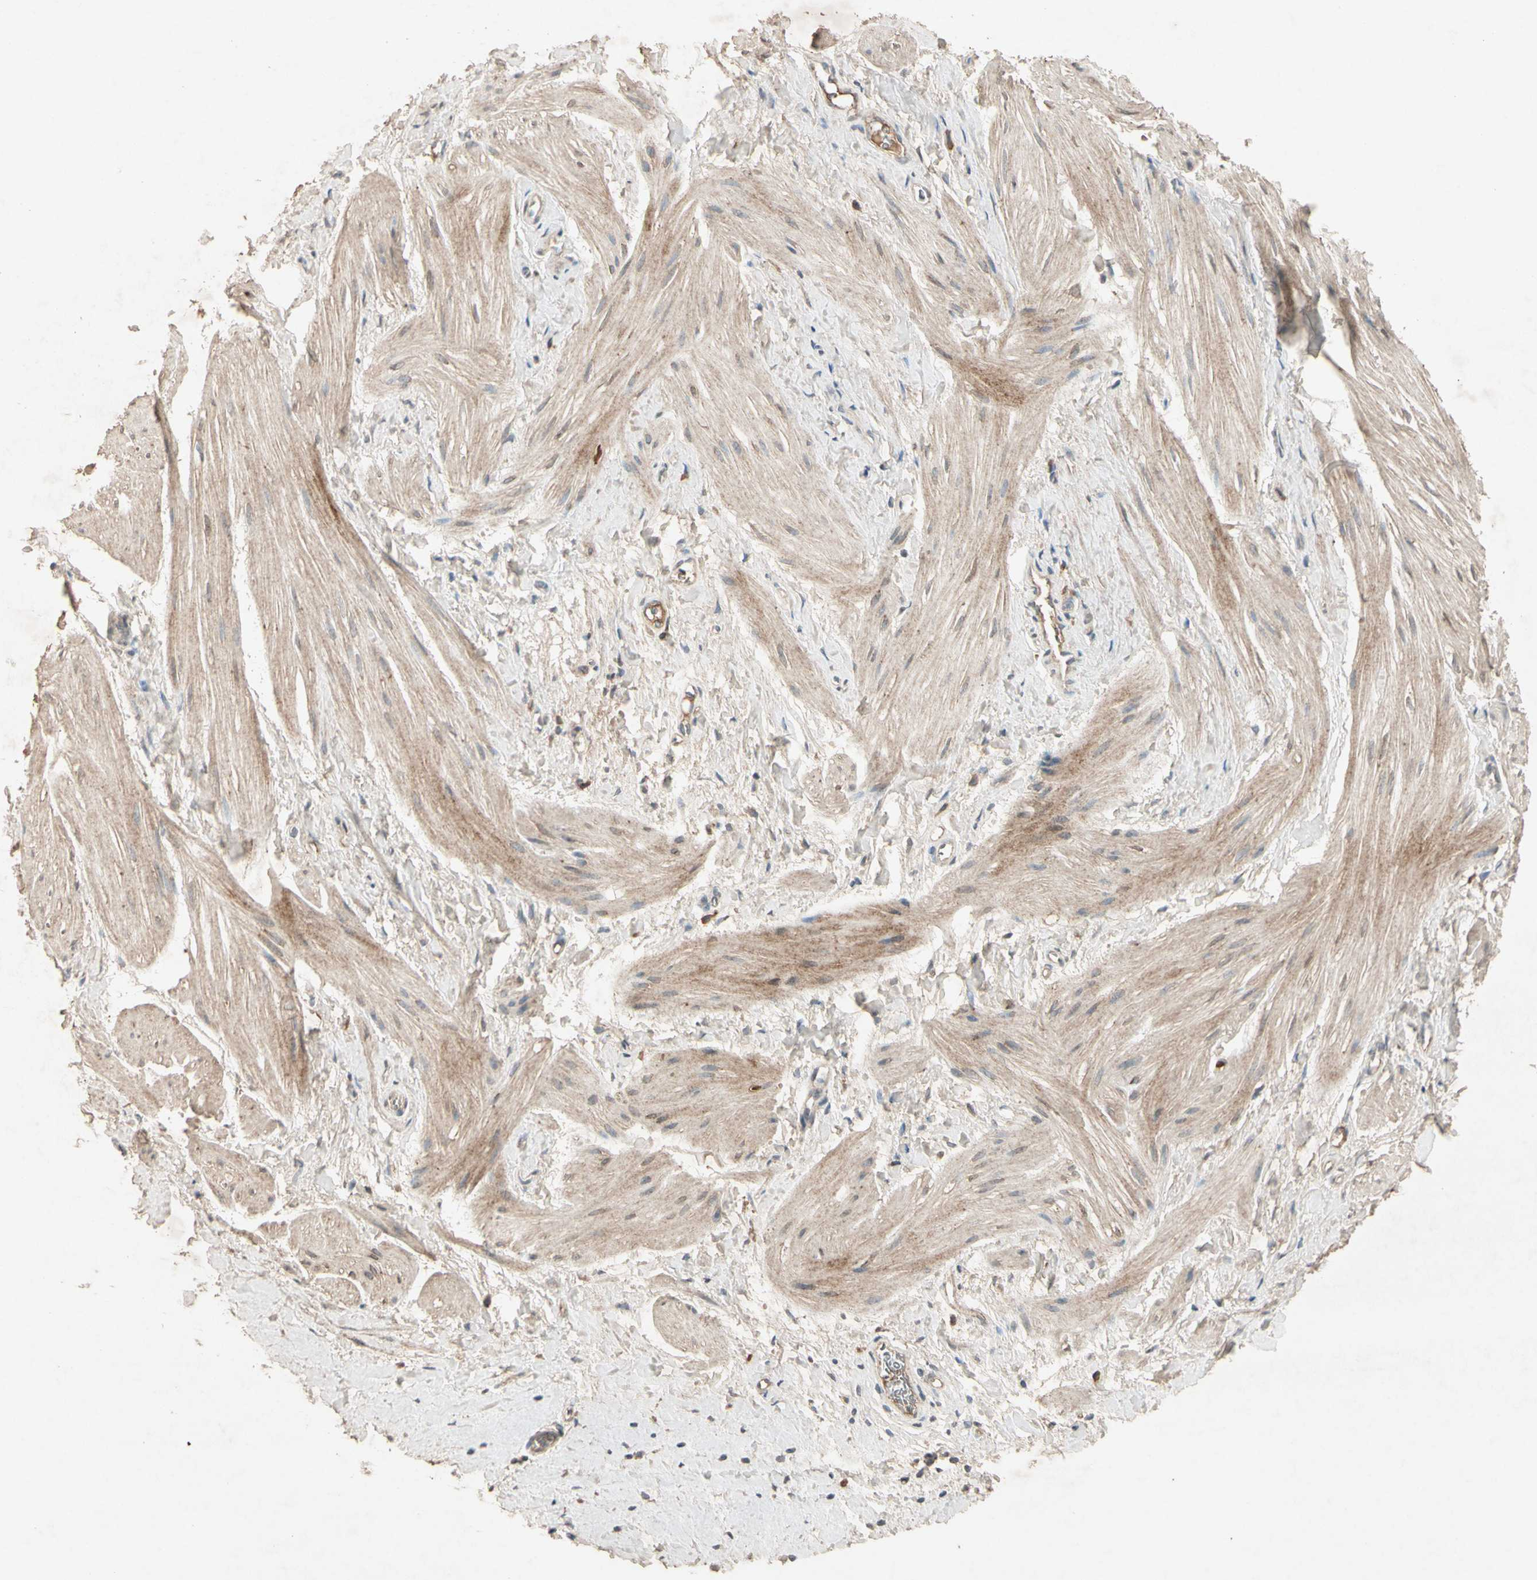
{"staining": {"intensity": "weak", "quantity": "25%-75%", "location": "cytoplasmic/membranous"}, "tissue": "smooth muscle", "cell_type": "Smooth muscle cells", "image_type": "normal", "snomed": [{"axis": "morphology", "description": "Normal tissue, NOS"}, {"axis": "topography", "description": "Smooth muscle"}], "caption": "Immunohistochemical staining of unremarkable human smooth muscle exhibits weak cytoplasmic/membranous protein staining in about 25%-75% of smooth muscle cells. (DAB IHC, brown staining for protein, blue staining for nuclei).", "gene": "GPLD1", "patient": {"sex": "male", "age": 16}}